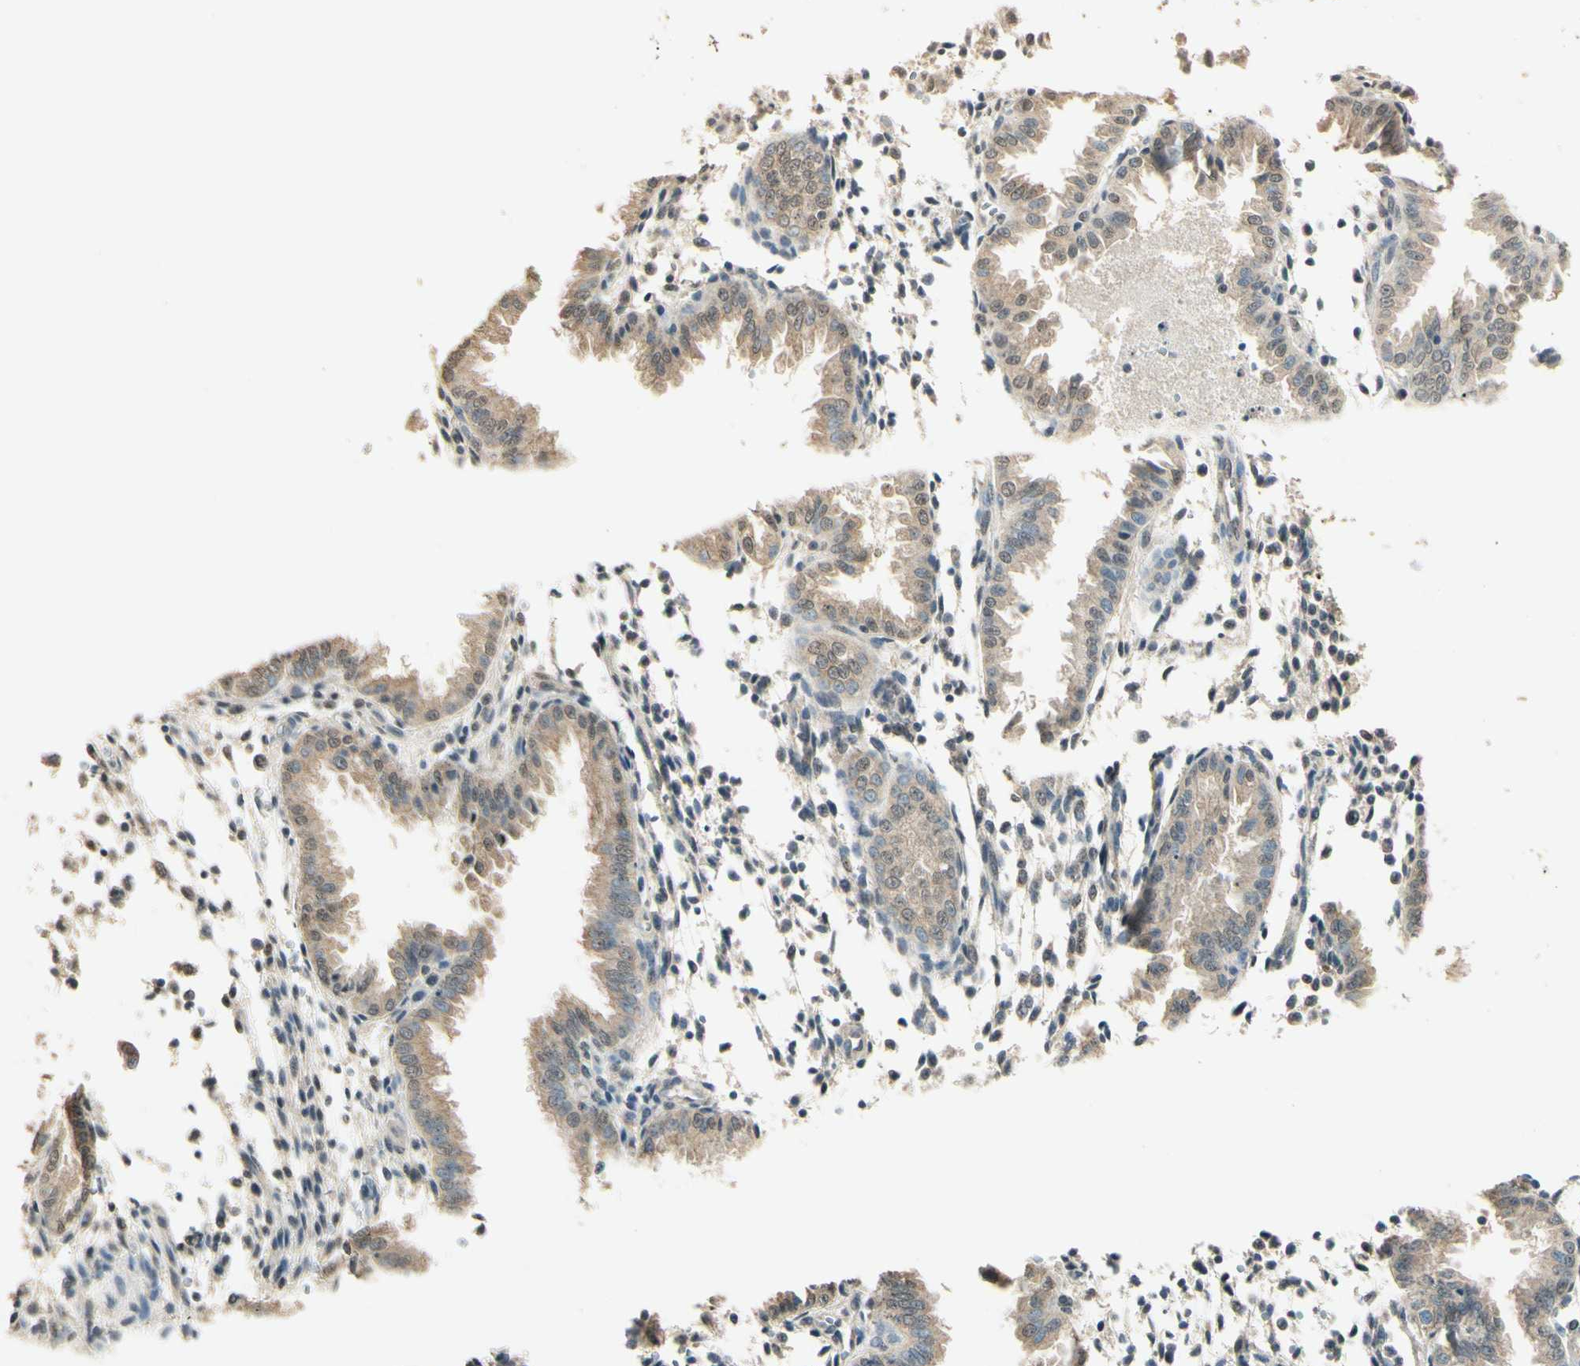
{"staining": {"intensity": "weak", "quantity": "25%-75%", "location": "nuclear"}, "tissue": "endometrium", "cell_type": "Cells in endometrial stroma", "image_type": "normal", "snomed": [{"axis": "morphology", "description": "Normal tissue, NOS"}, {"axis": "topography", "description": "Endometrium"}], "caption": "High-power microscopy captured an immunohistochemistry (IHC) micrograph of benign endometrium, revealing weak nuclear expression in about 25%-75% of cells in endometrial stroma. The staining was performed using DAB (3,3'-diaminobenzidine) to visualize the protein expression in brown, while the nuclei were stained in blue with hematoxylin (Magnification: 20x).", "gene": "SGCA", "patient": {"sex": "female", "age": 33}}